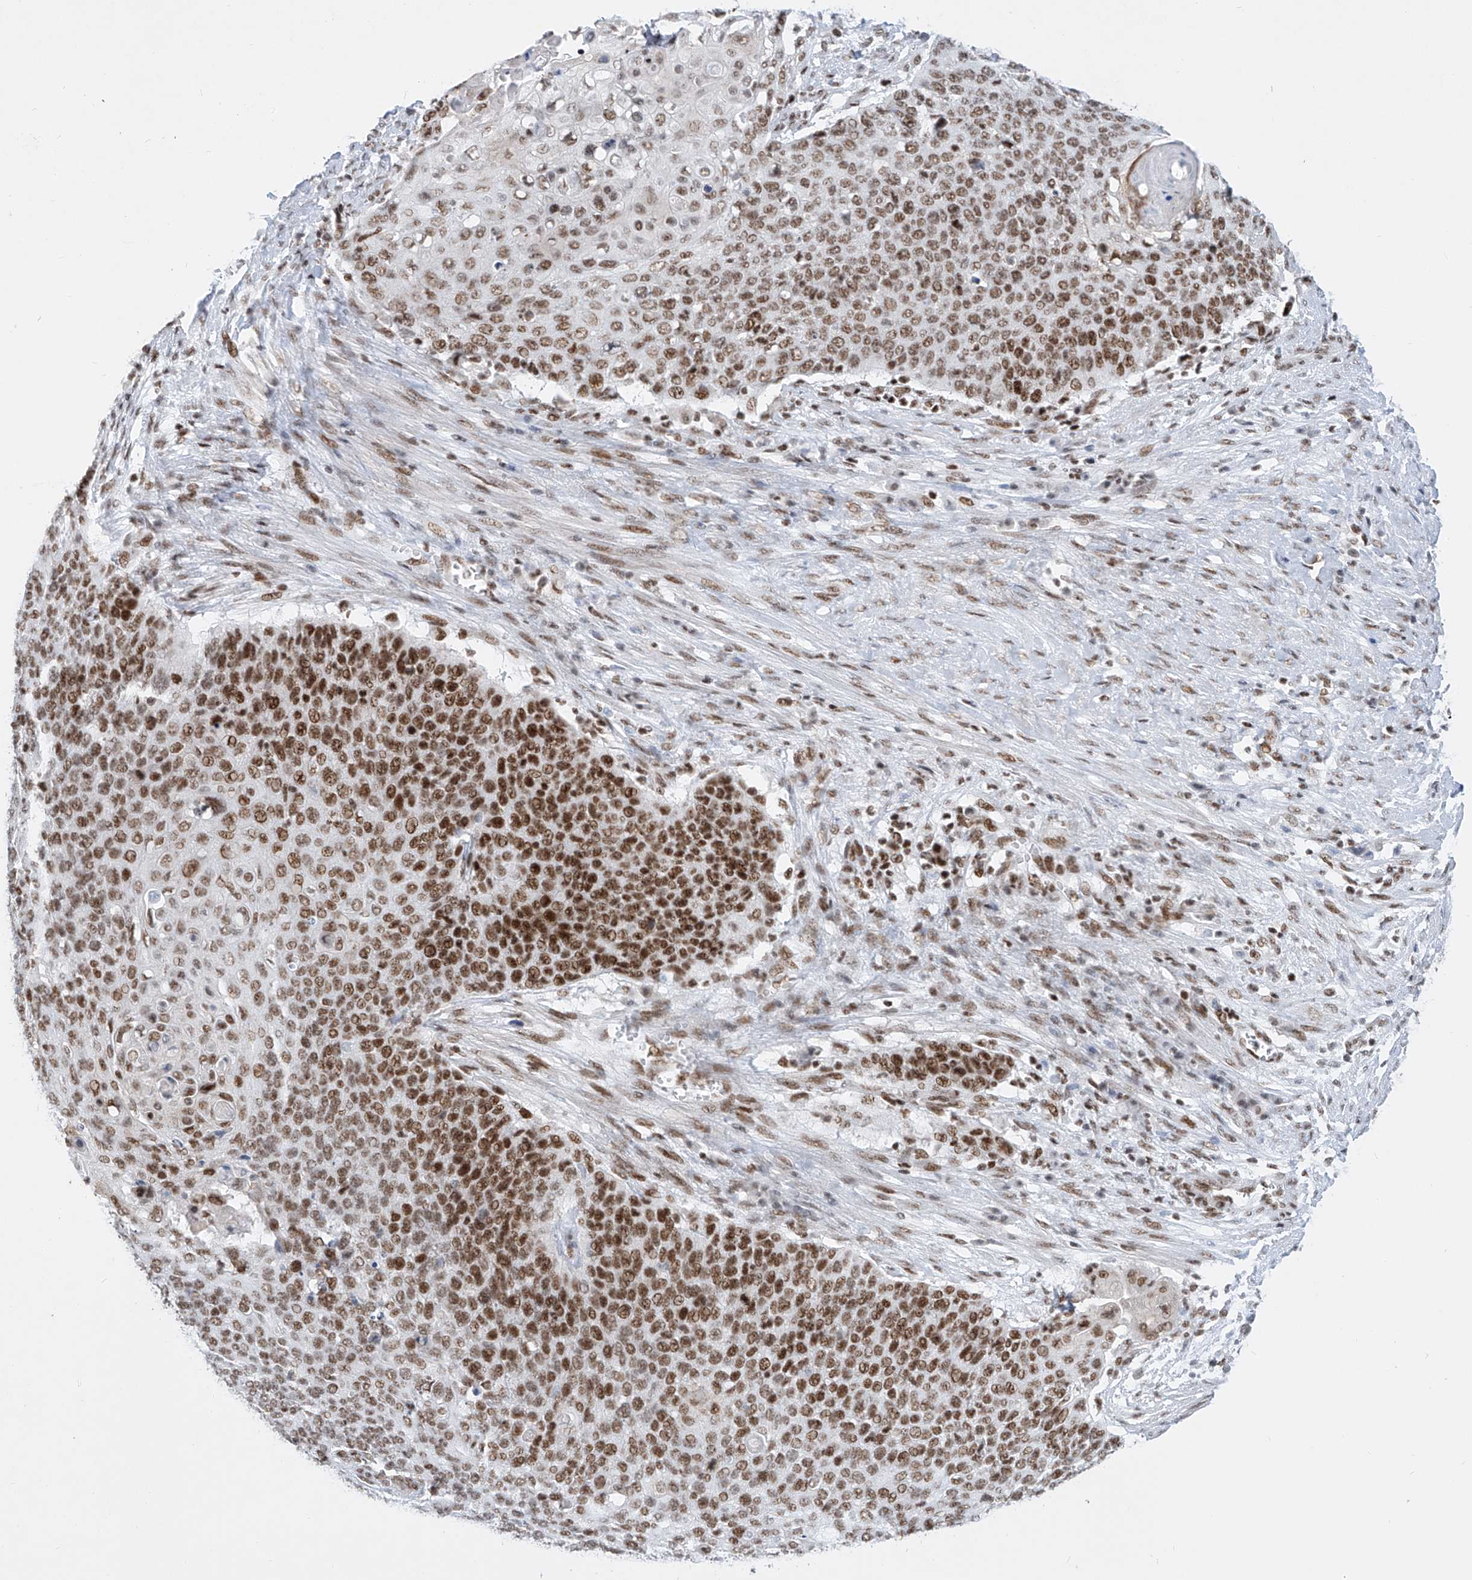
{"staining": {"intensity": "strong", "quantity": ">75%", "location": "nuclear"}, "tissue": "cervical cancer", "cell_type": "Tumor cells", "image_type": "cancer", "snomed": [{"axis": "morphology", "description": "Squamous cell carcinoma, NOS"}, {"axis": "topography", "description": "Cervix"}], "caption": "Immunohistochemical staining of cervical cancer (squamous cell carcinoma) demonstrates strong nuclear protein expression in approximately >75% of tumor cells.", "gene": "TAF4", "patient": {"sex": "female", "age": 39}}